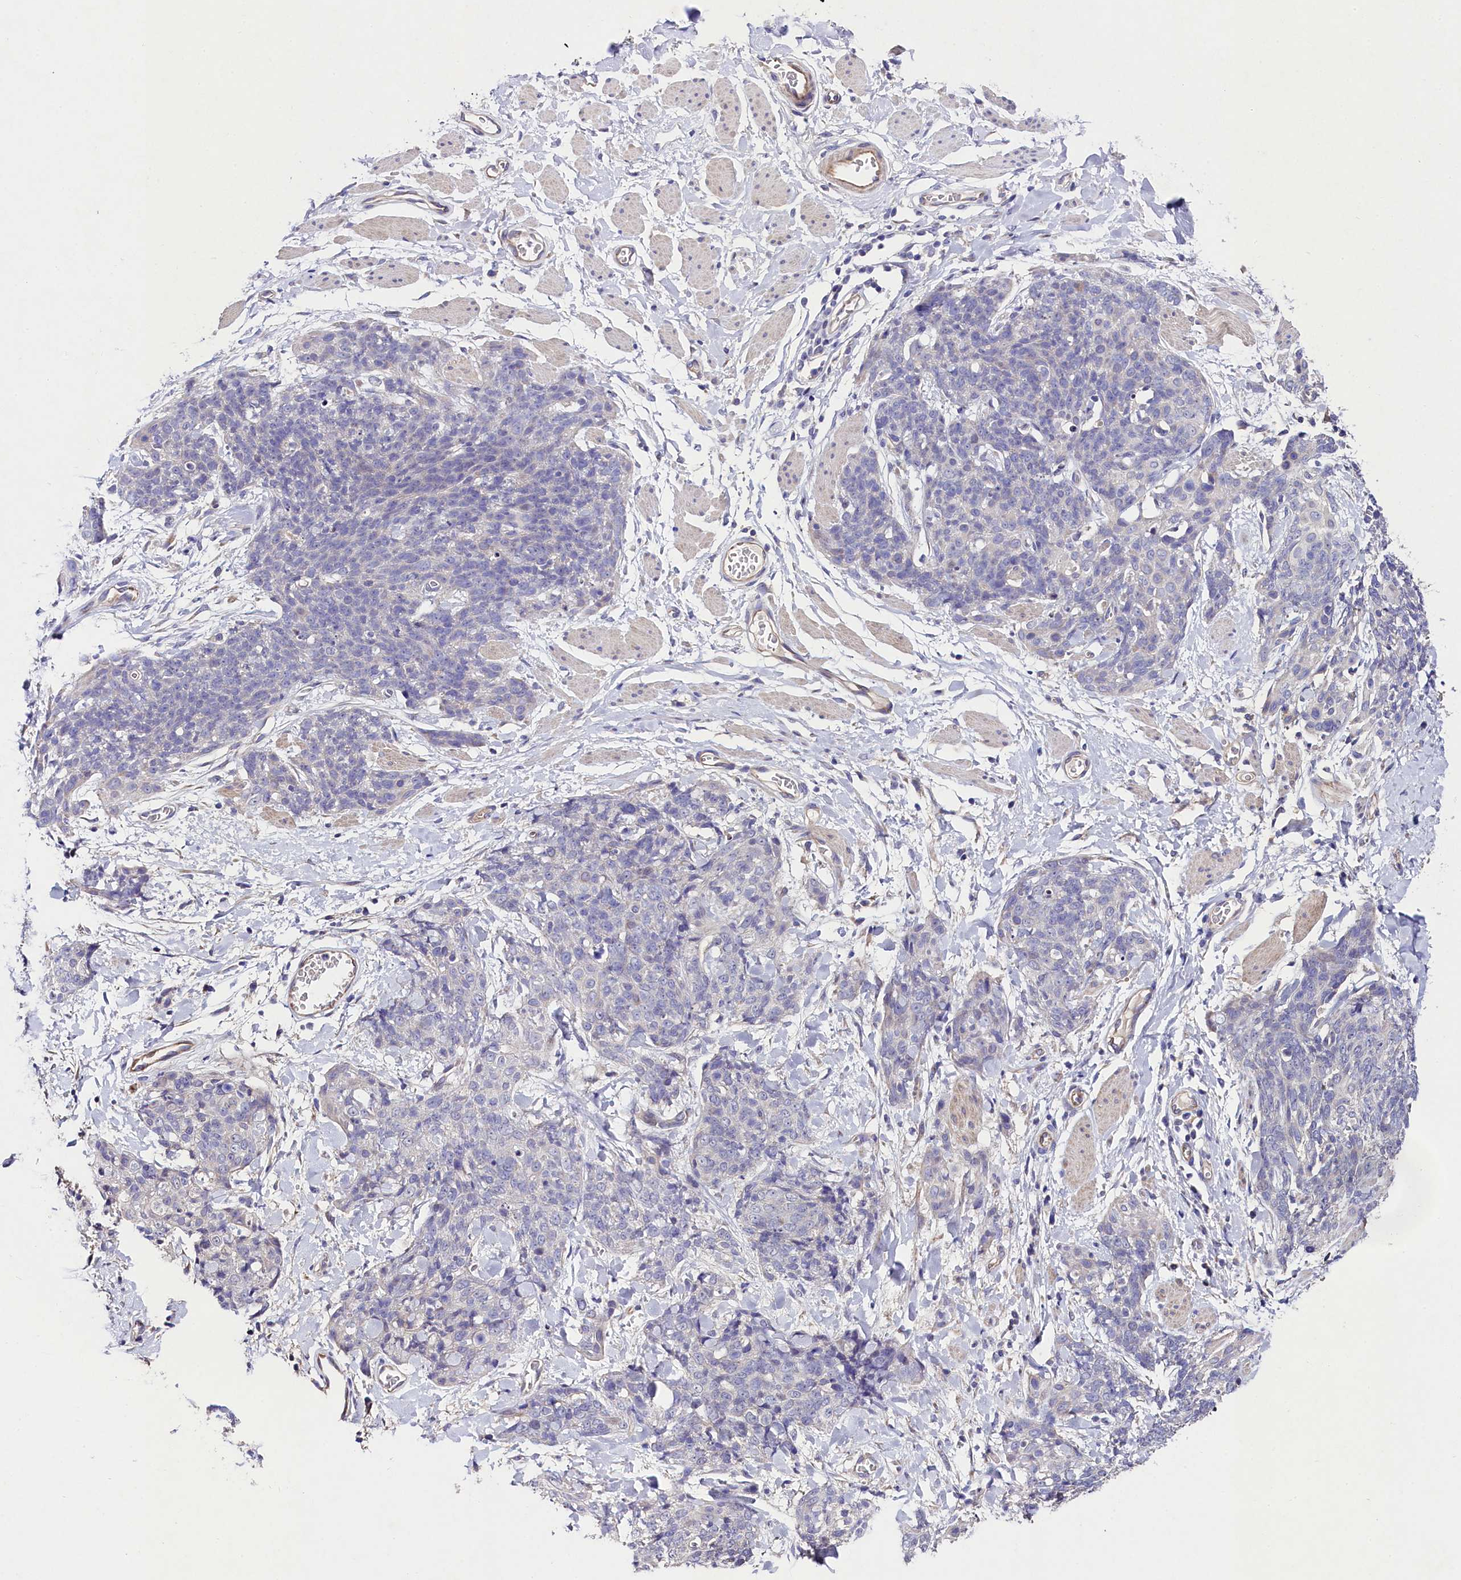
{"staining": {"intensity": "negative", "quantity": "none", "location": "none"}, "tissue": "skin cancer", "cell_type": "Tumor cells", "image_type": "cancer", "snomed": [{"axis": "morphology", "description": "Squamous cell carcinoma, NOS"}, {"axis": "topography", "description": "Skin"}, {"axis": "topography", "description": "Vulva"}], "caption": "An immunohistochemistry micrograph of skin cancer is shown. There is no staining in tumor cells of skin cancer.", "gene": "FXYD6", "patient": {"sex": "female", "age": 85}}